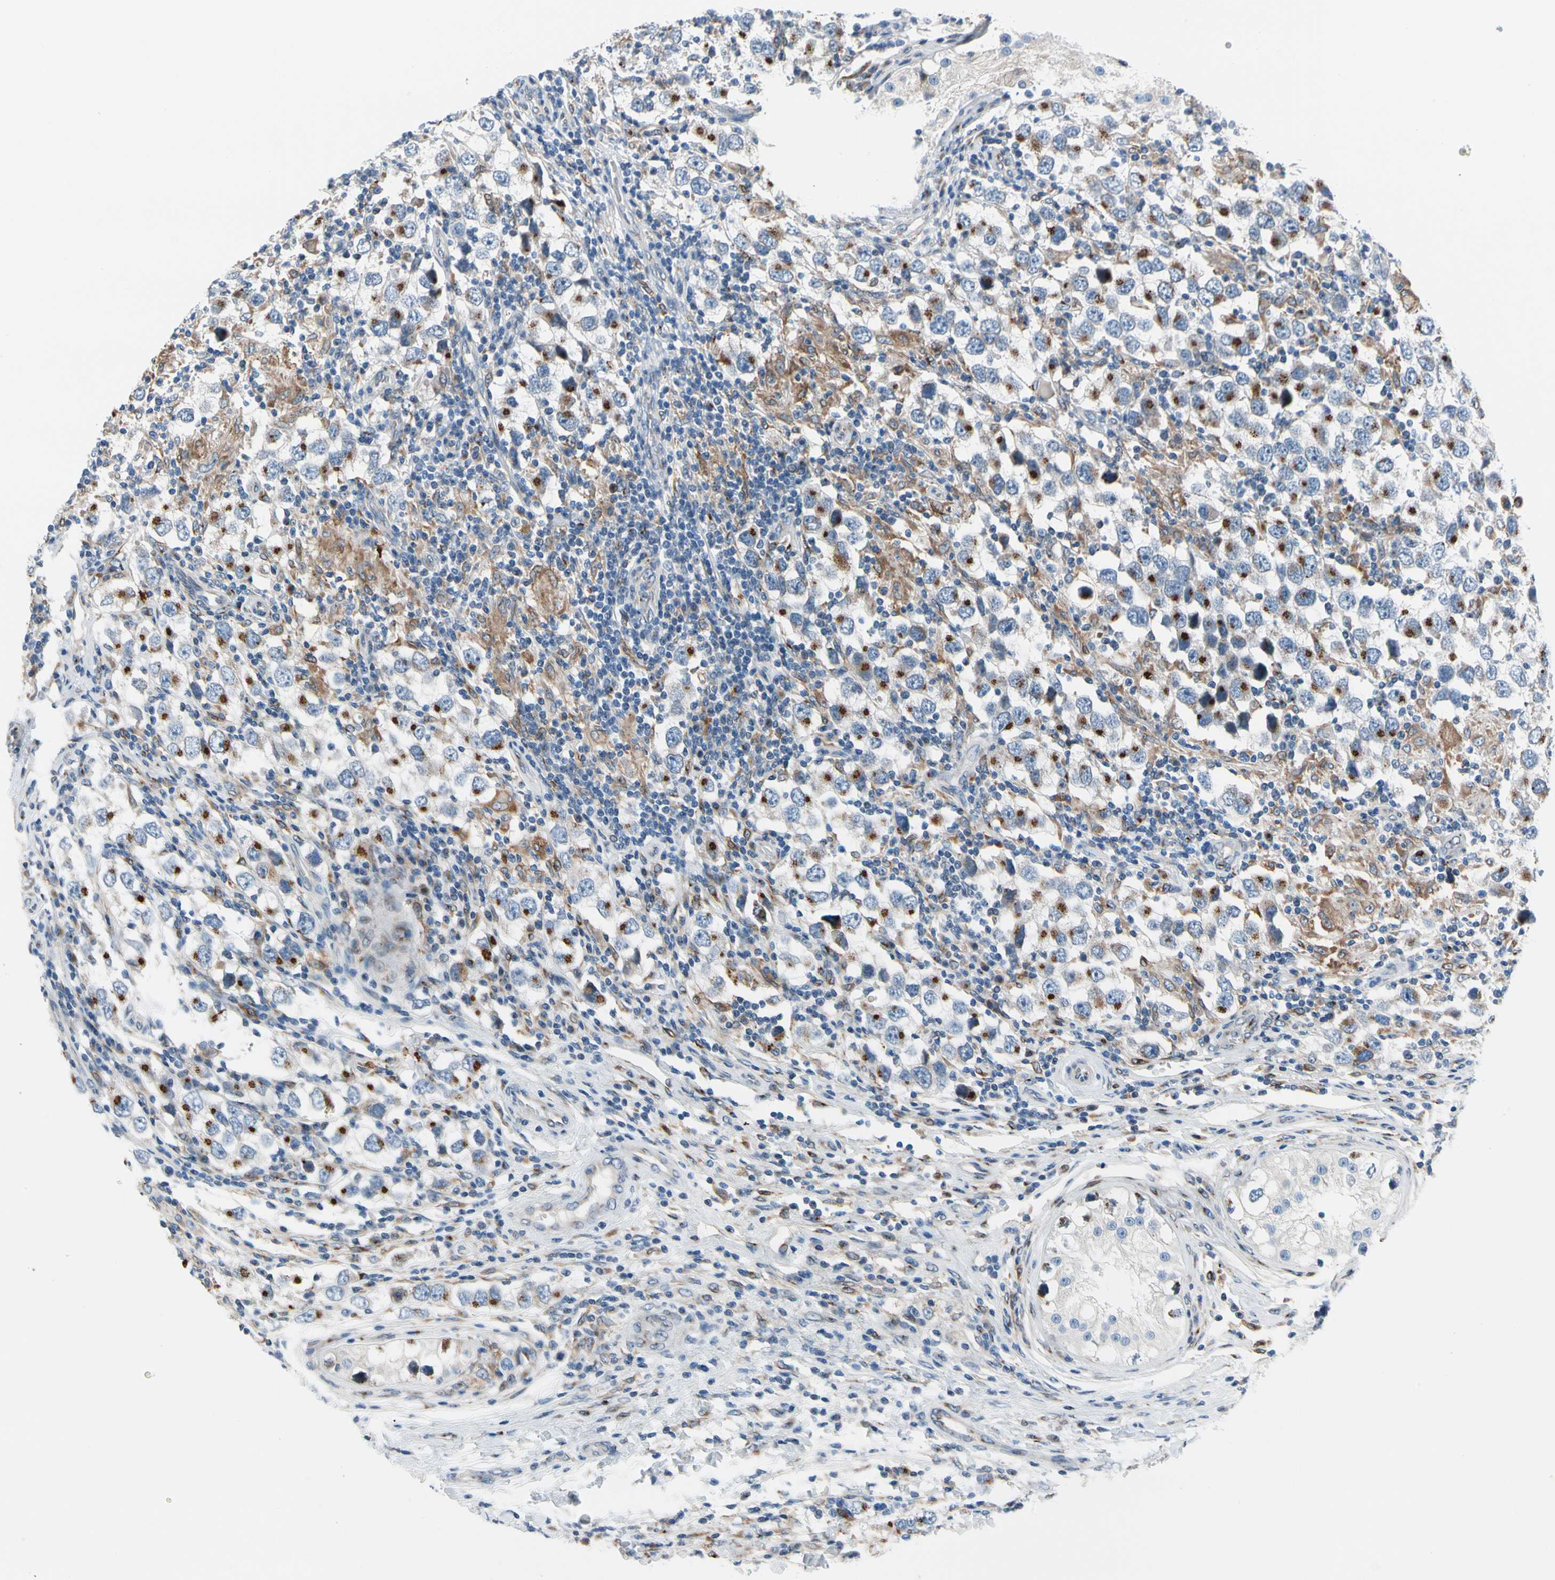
{"staining": {"intensity": "strong", "quantity": "25%-75%", "location": "cytoplasmic/membranous"}, "tissue": "testis cancer", "cell_type": "Tumor cells", "image_type": "cancer", "snomed": [{"axis": "morphology", "description": "Carcinoma, Embryonal, NOS"}, {"axis": "topography", "description": "Testis"}], "caption": "Tumor cells exhibit strong cytoplasmic/membranous positivity in approximately 25%-75% of cells in testis cancer (embryonal carcinoma). (Brightfield microscopy of DAB IHC at high magnification).", "gene": "NUCB1", "patient": {"sex": "male", "age": 21}}